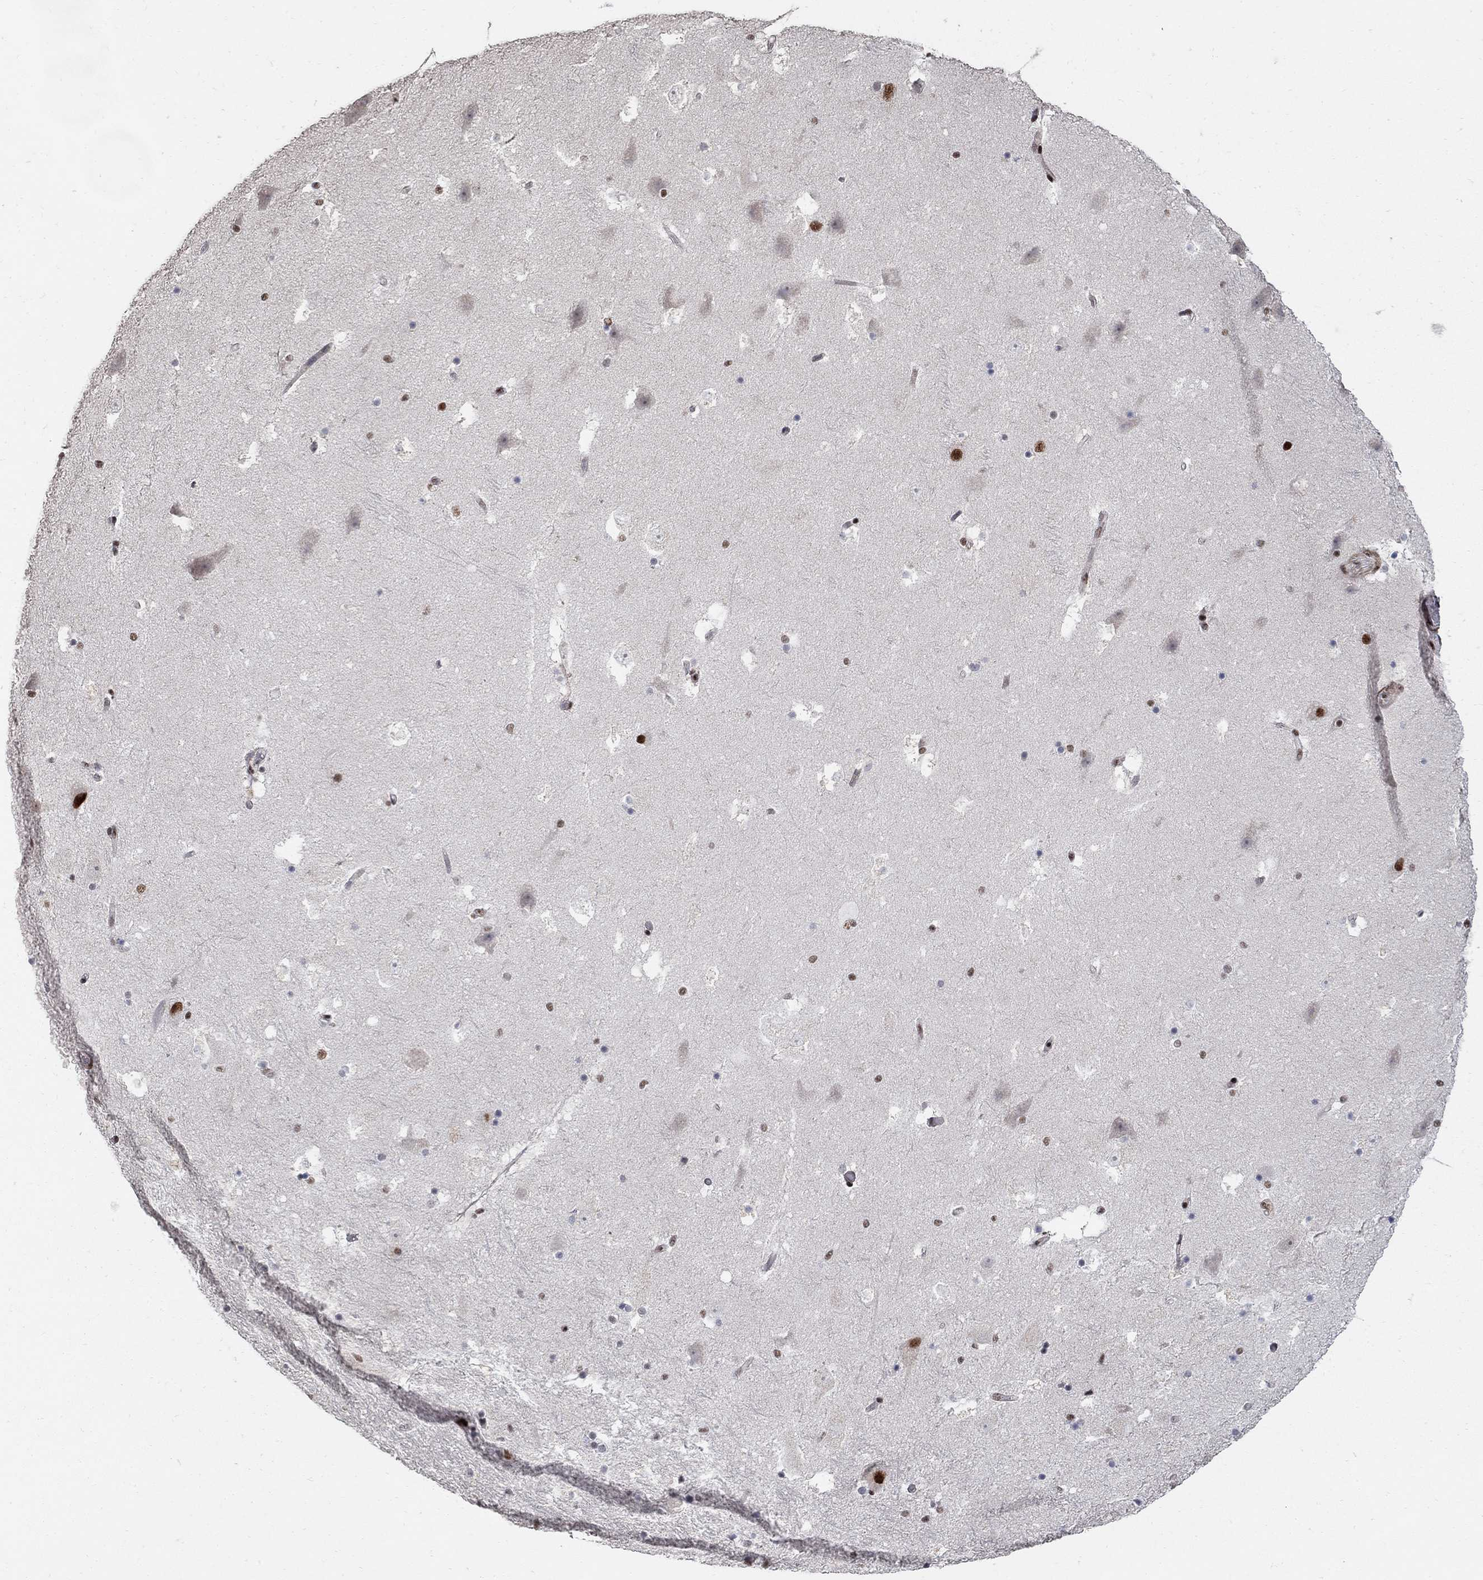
{"staining": {"intensity": "strong", "quantity": "<25%", "location": "nuclear"}, "tissue": "hippocampus", "cell_type": "Glial cells", "image_type": "normal", "snomed": [{"axis": "morphology", "description": "Normal tissue, NOS"}, {"axis": "topography", "description": "Hippocampus"}], "caption": "Immunohistochemistry (IHC) image of normal hippocampus: human hippocampus stained using immunohistochemistry exhibits medium levels of strong protein expression localized specifically in the nuclear of glial cells, appearing as a nuclear brown color.", "gene": "PNISR", "patient": {"sex": "male", "age": 51}}